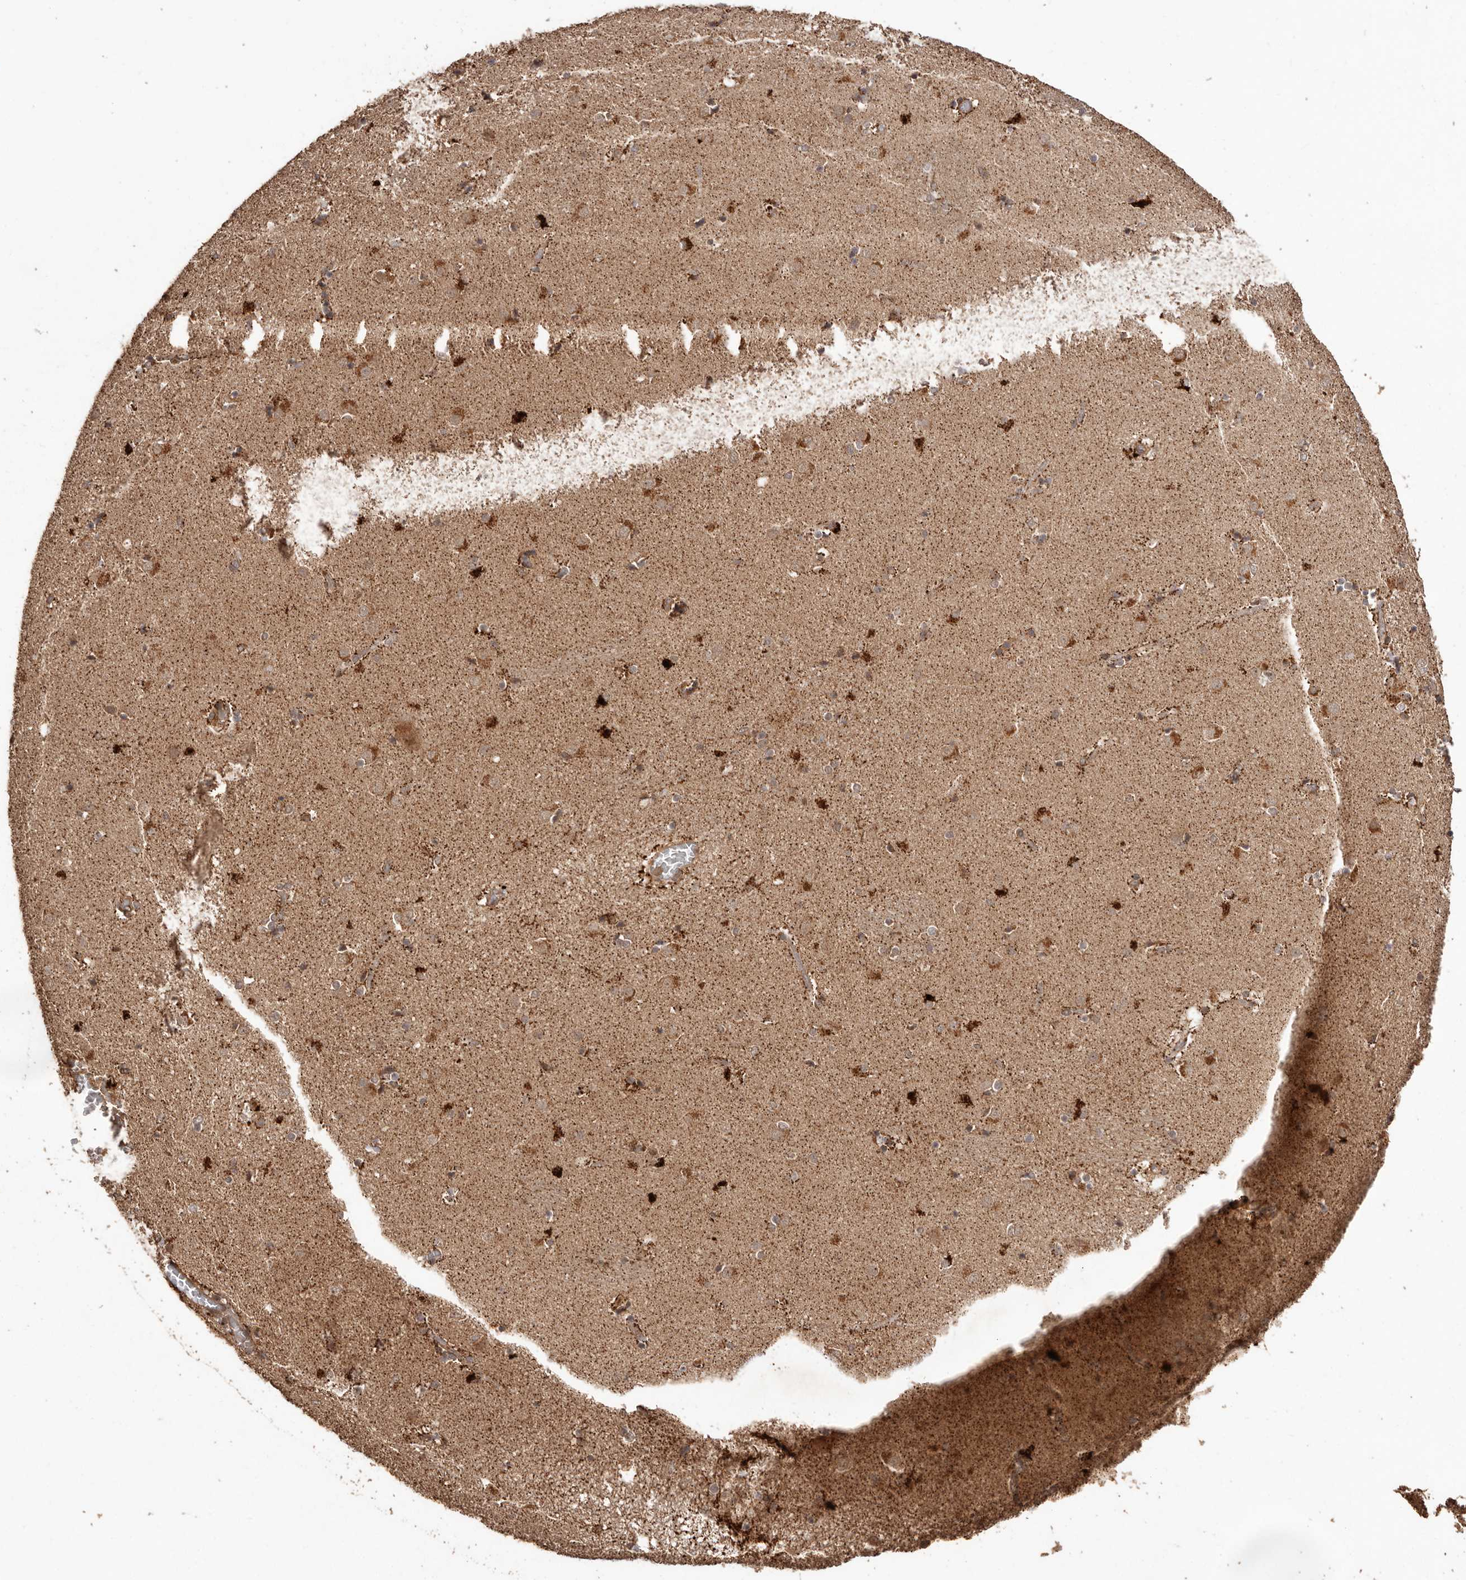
{"staining": {"intensity": "moderate", "quantity": "25%-75%", "location": "cytoplasmic/membranous"}, "tissue": "caudate", "cell_type": "Glial cells", "image_type": "normal", "snomed": [{"axis": "morphology", "description": "Normal tissue, NOS"}, {"axis": "topography", "description": "Lateral ventricle wall"}], "caption": "Benign caudate demonstrates moderate cytoplasmic/membranous staining in approximately 25%-75% of glial cells, visualized by immunohistochemistry. The protein is stained brown, and the nuclei are stained in blue (DAB (3,3'-diaminobenzidine) IHC with brightfield microscopy, high magnification).", "gene": "RWDD1", "patient": {"sex": "male", "age": 70}}